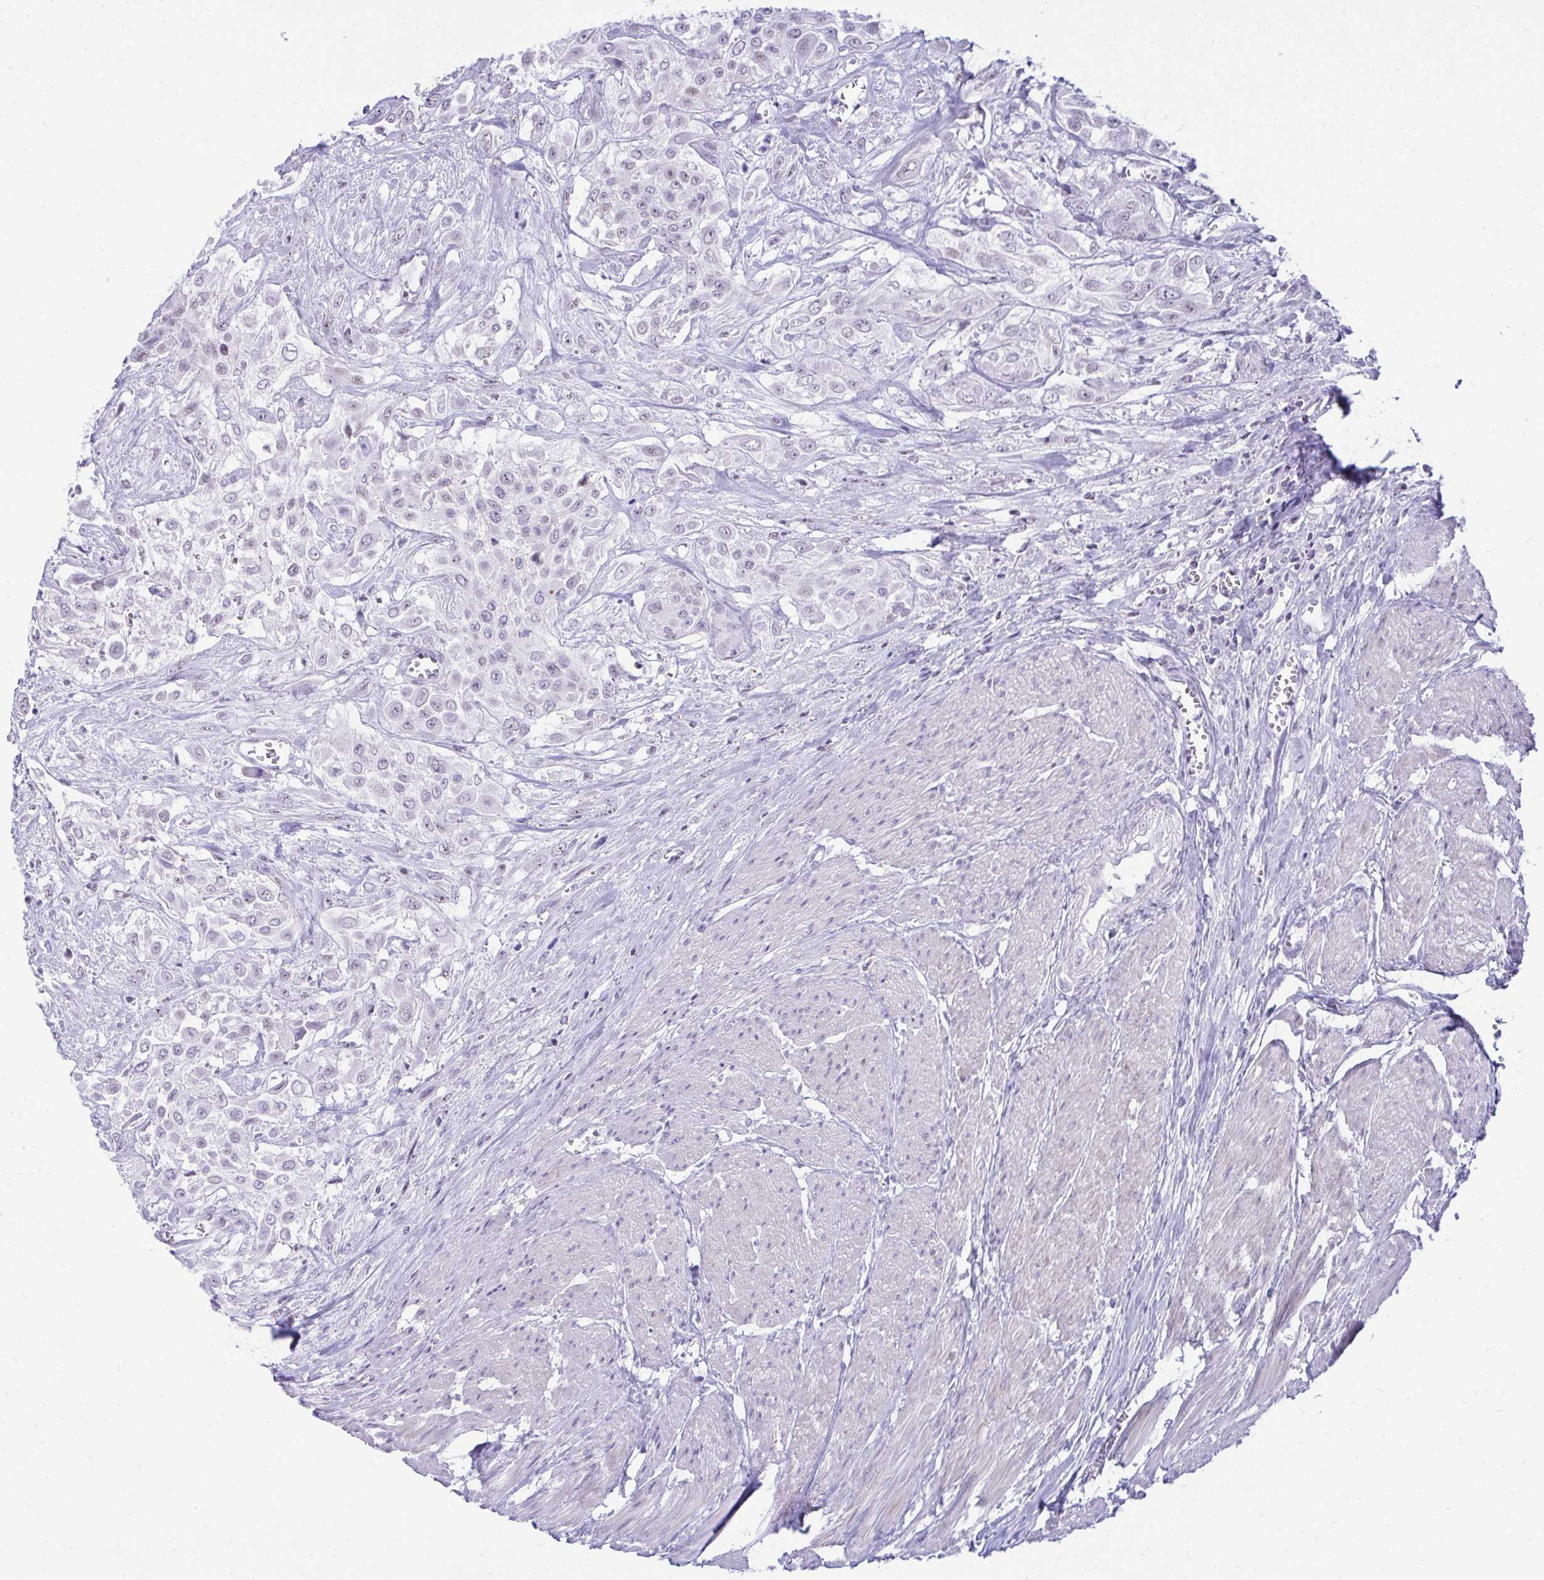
{"staining": {"intensity": "negative", "quantity": "none", "location": "none"}, "tissue": "urothelial cancer", "cell_type": "Tumor cells", "image_type": "cancer", "snomed": [{"axis": "morphology", "description": "Urothelial carcinoma, High grade"}, {"axis": "topography", "description": "Urinary bladder"}], "caption": "An image of human high-grade urothelial carcinoma is negative for staining in tumor cells. (Brightfield microscopy of DAB immunohistochemistry (IHC) at high magnification).", "gene": "OR5F1", "patient": {"sex": "male", "age": 57}}